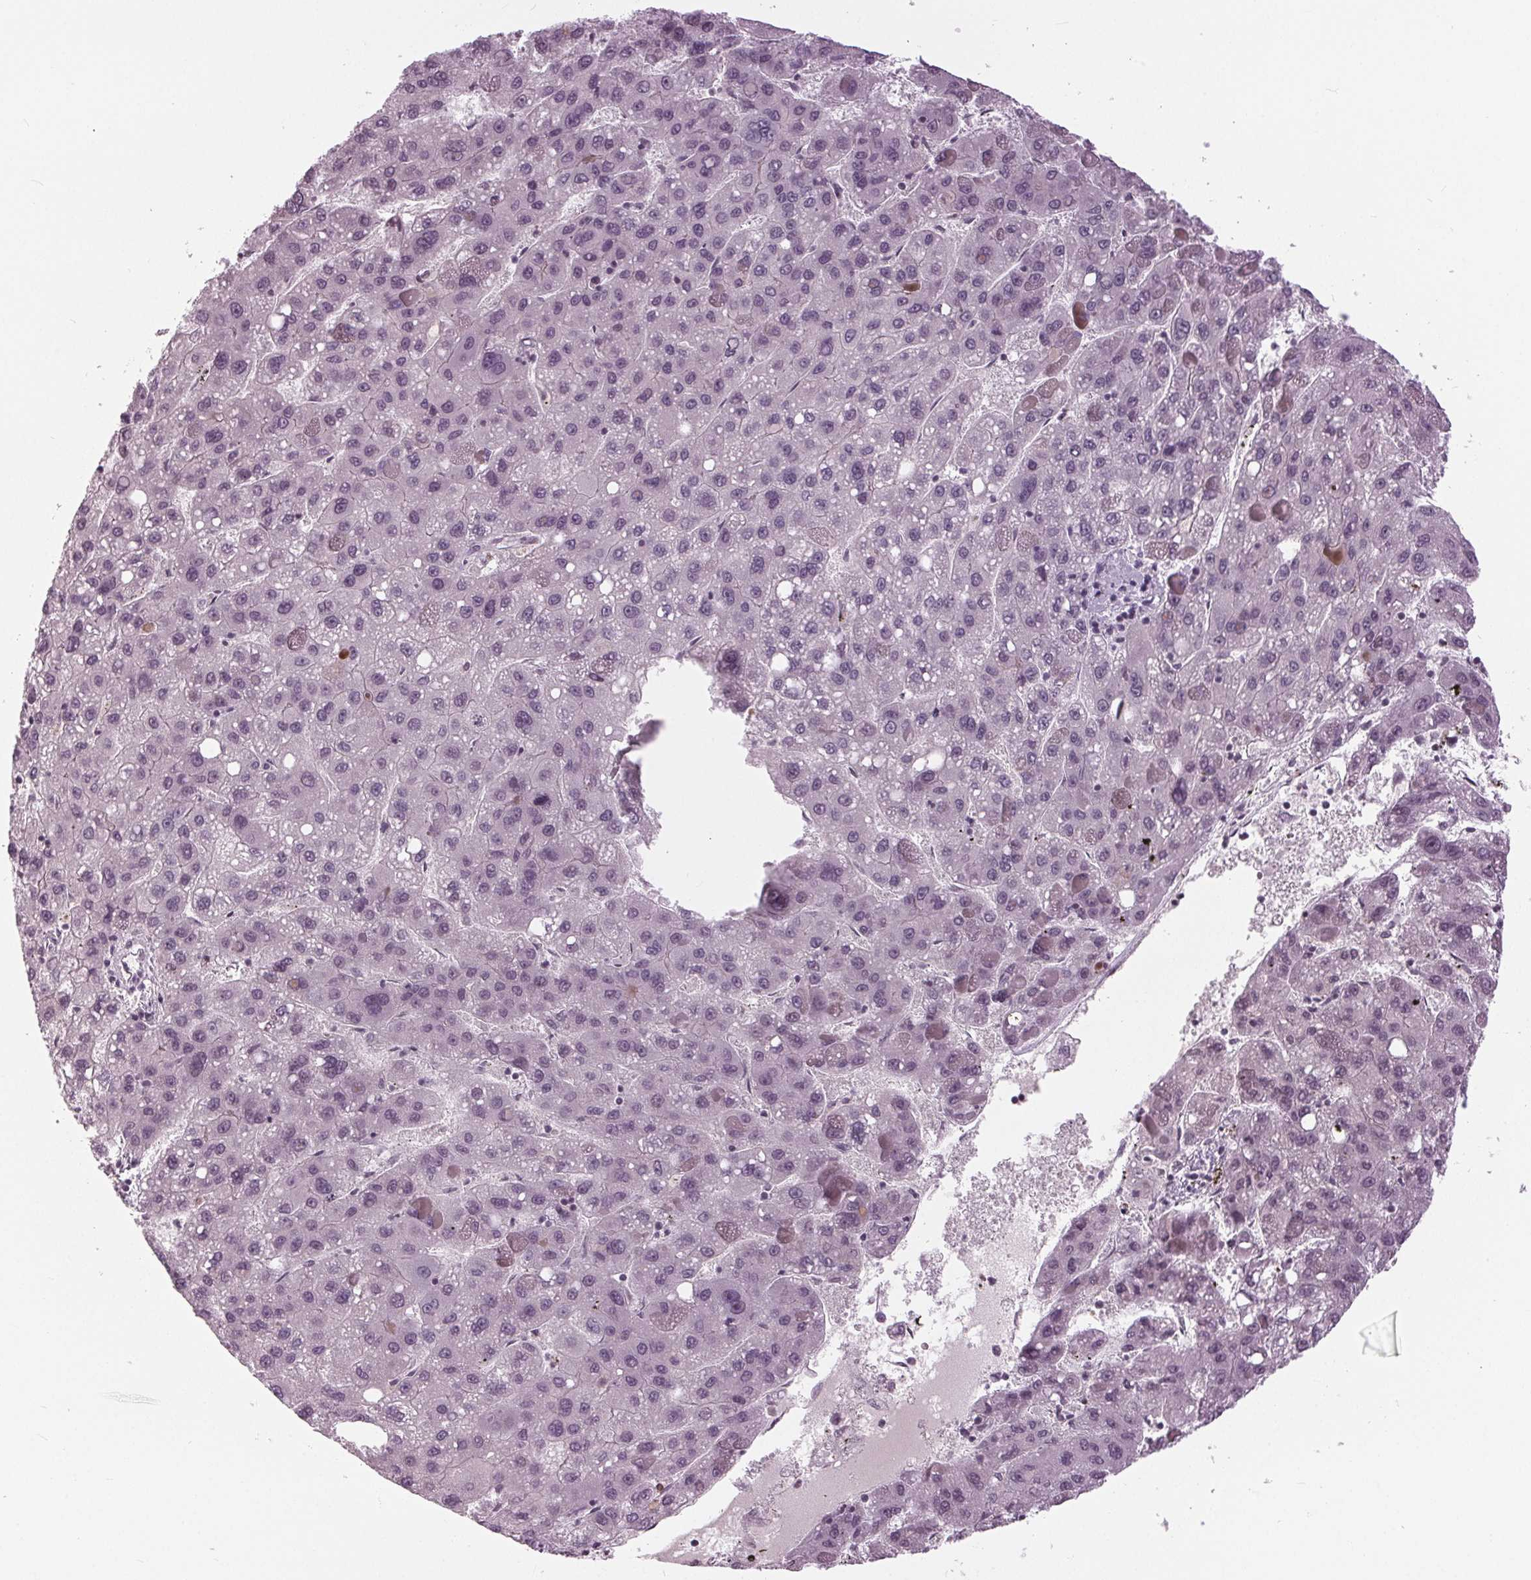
{"staining": {"intensity": "negative", "quantity": "none", "location": "none"}, "tissue": "liver cancer", "cell_type": "Tumor cells", "image_type": "cancer", "snomed": [{"axis": "morphology", "description": "Carcinoma, Hepatocellular, NOS"}, {"axis": "topography", "description": "Liver"}], "caption": "A high-resolution micrograph shows IHC staining of liver cancer, which reveals no significant staining in tumor cells.", "gene": "SLC9A4", "patient": {"sex": "female", "age": 82}}